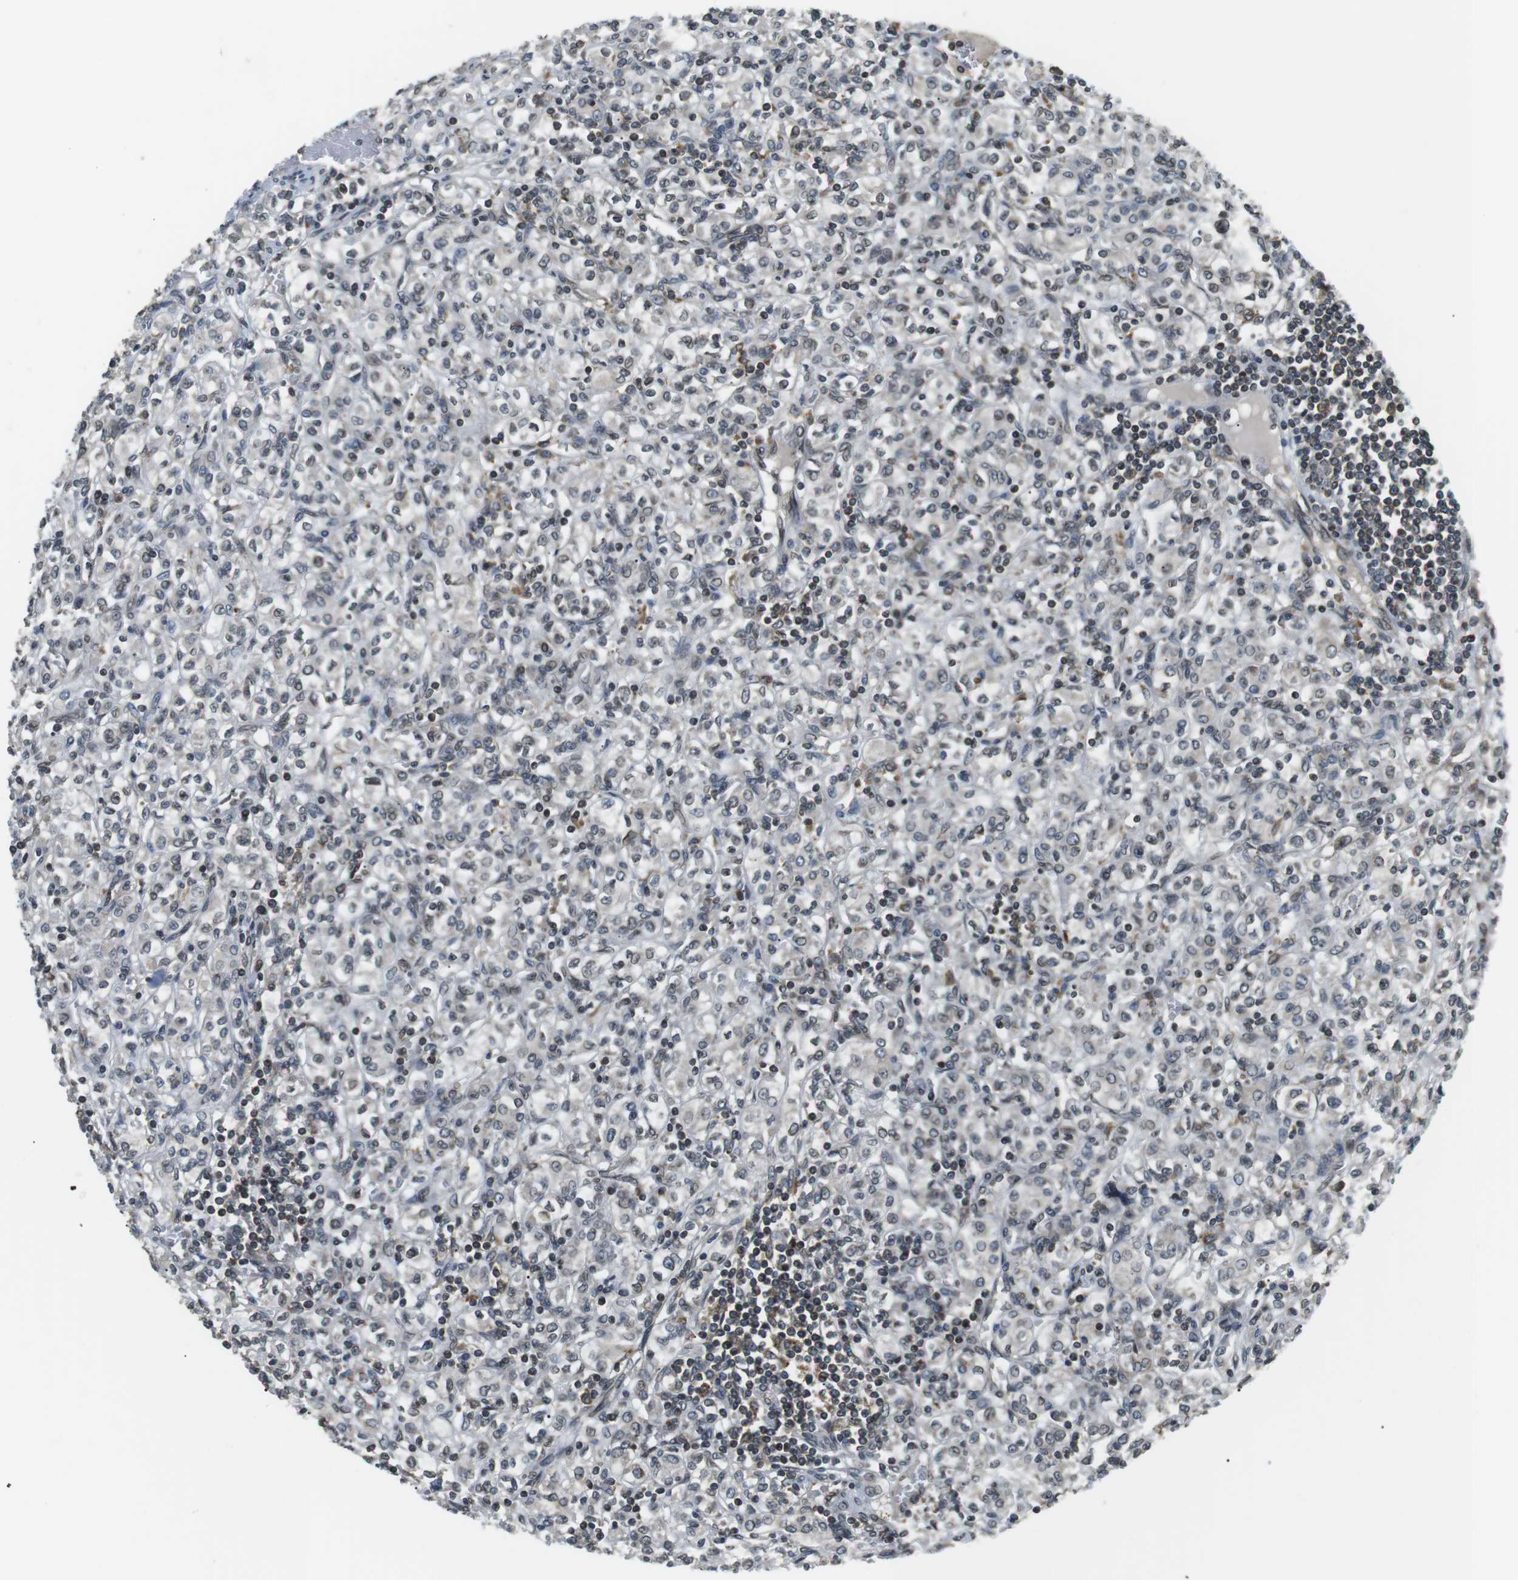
{"staining": {"intensity": "weak", "quantity": "25%-75%", "location": "cytoplasmic/membranous,nuclear"}, "tissue": "renal cancer", "cell_type": "Tumor cells", "image_type": "cancer", "snomed": [{"axis": "morphology", "description": "Adenocarcinoma, NOS"}, {"axis": "topography", "description": "Kidney"}], "caption": "Protein analysis of adenocarcinoma (renal) tissue exhibits weak cytoplasmic/membranous and nuclear positivity in approximately 25%-75% of tumor cells.", "gene": "TMX4", "patient": {"sex": "male", "age": 77}}